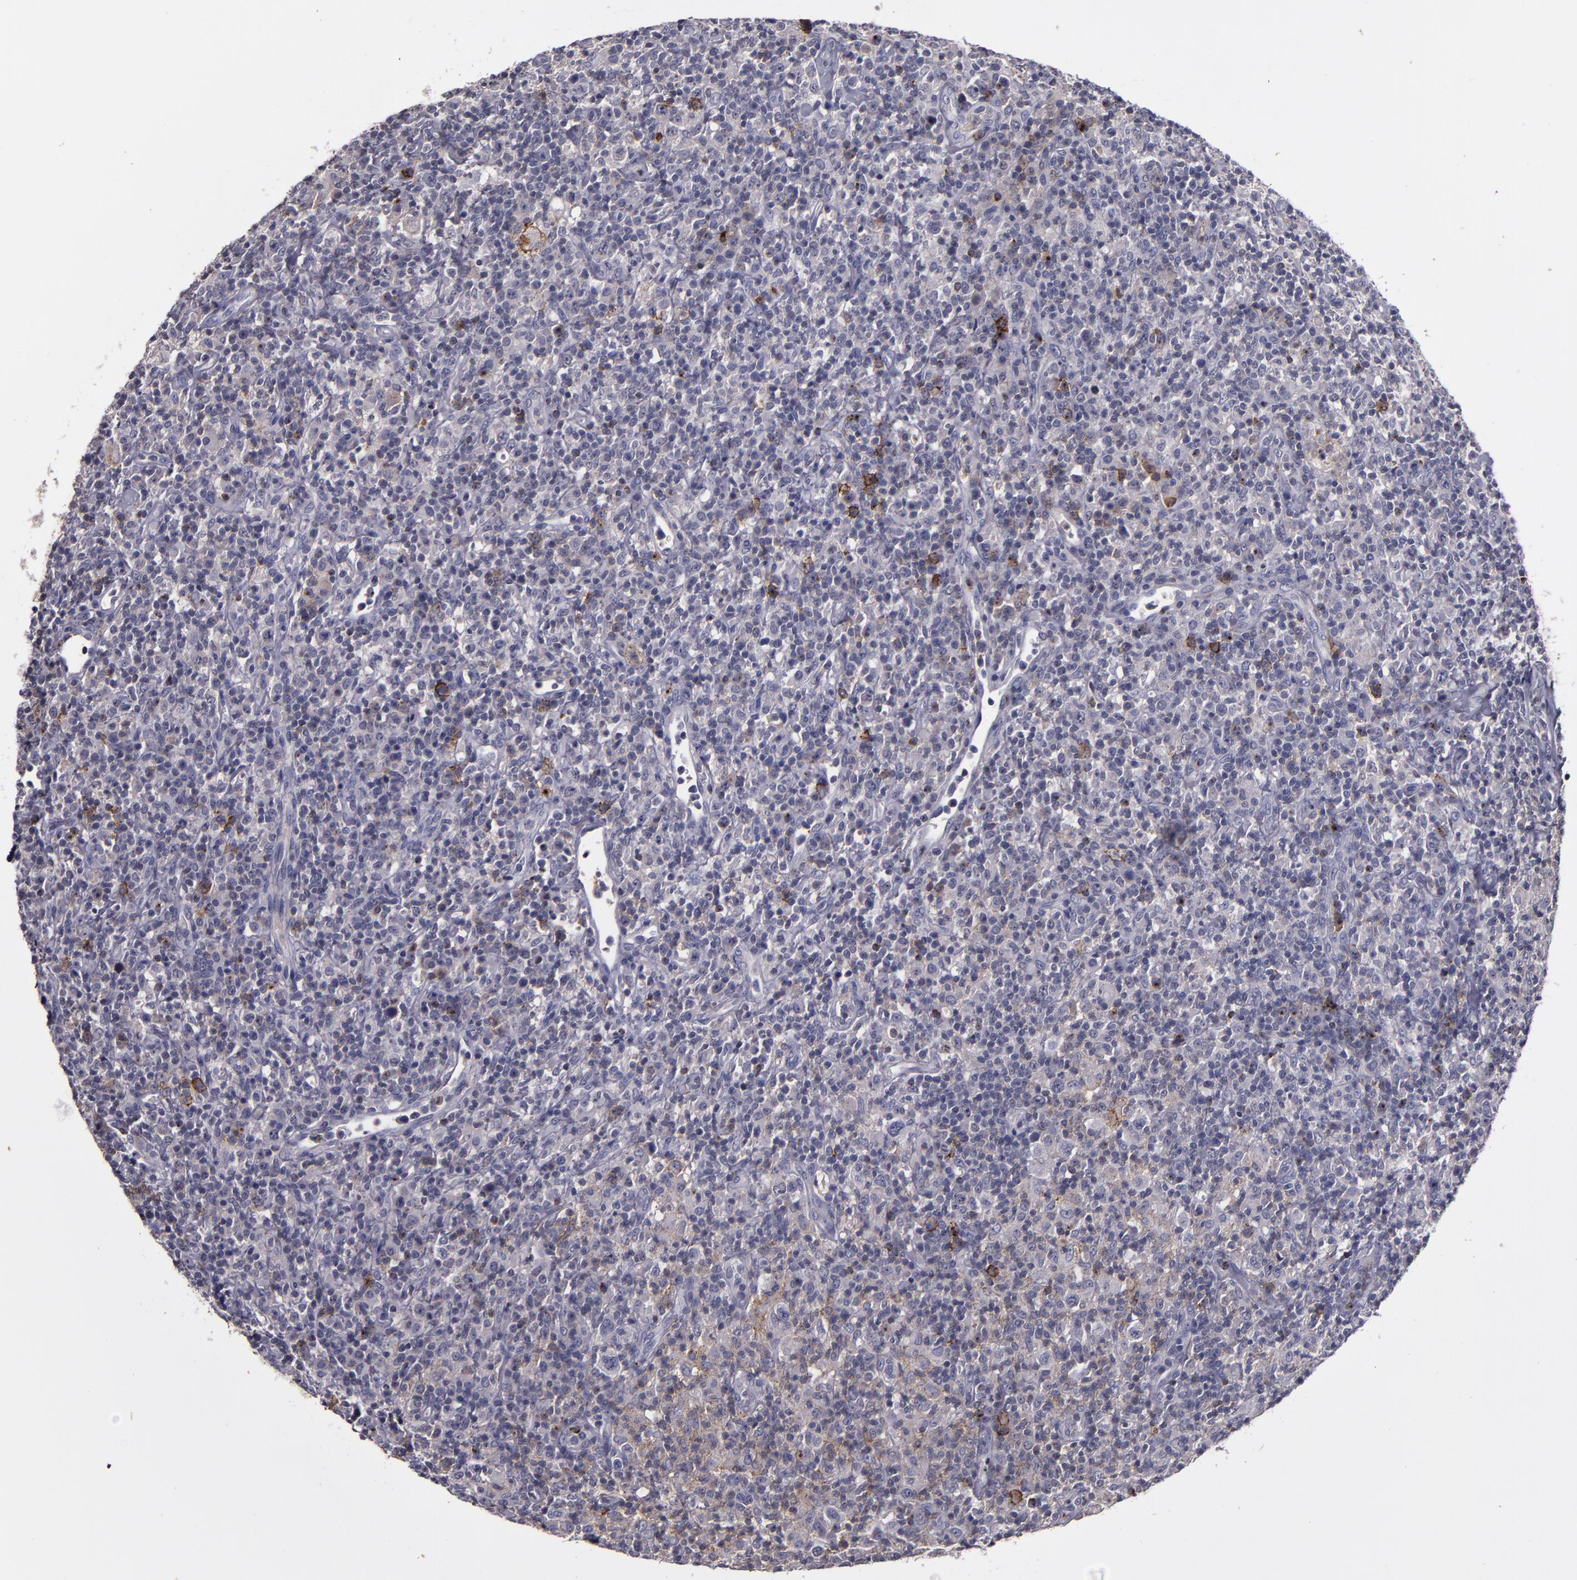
{"staining": {"intensity": "weak", "quantity": "<25%", "location": "cytoplasmic/membranous"}, "tissue": "lymphoma", "cell_type": "Tumor cells", "image_type": "cancer", "snomed": [{"axis": "morphology", "description": "Hodgkin's disease, NOS"}, {"axis": "topography", "description": "Lymph node"}], "caption": "Immunohistochemistry photomicrograph of lymphoma stained for a protein (brown), which reveals no expression in tumor cells.", "gene": "MFGE8", "patient": {"sex": "male", "age": 65}}